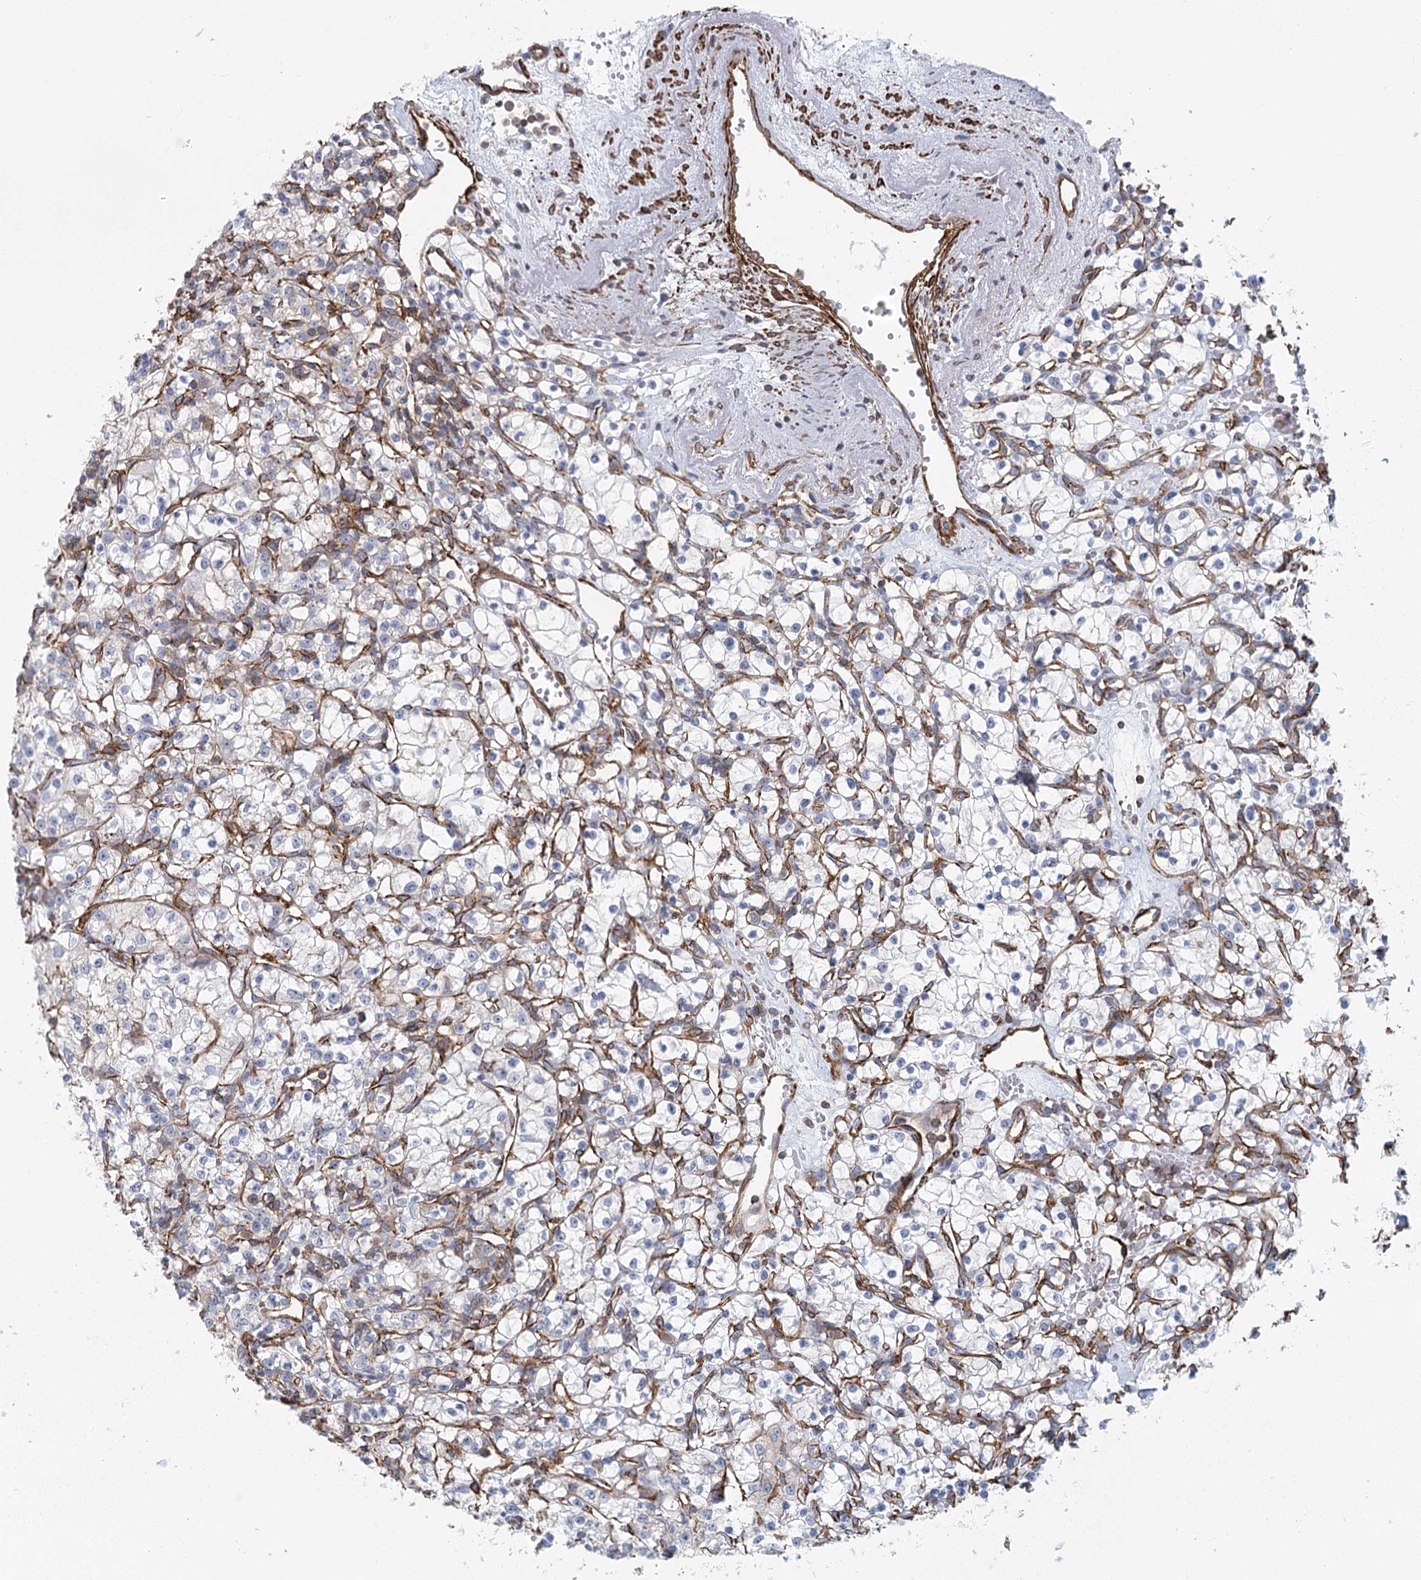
{"staining": {"intensity": "negative", "quantity": "none", "location": "none"}, "tissue": "renal cancer", "cell_type": "Tumor cells", "image_type": "cancer", "snomed": [{"axis": "morphology", "description": "Adenocarcinoma, NOS"}, {"axis": "topography", "description": "Kidney"}], "caption": "A high-resolution image shows immunohistochemistry staining of renal cancer (adenocarcinoma), which shows no significant expression in tumor cells.", "gene": "IFT46", "patient": {"sex": "female", "age": 59}}